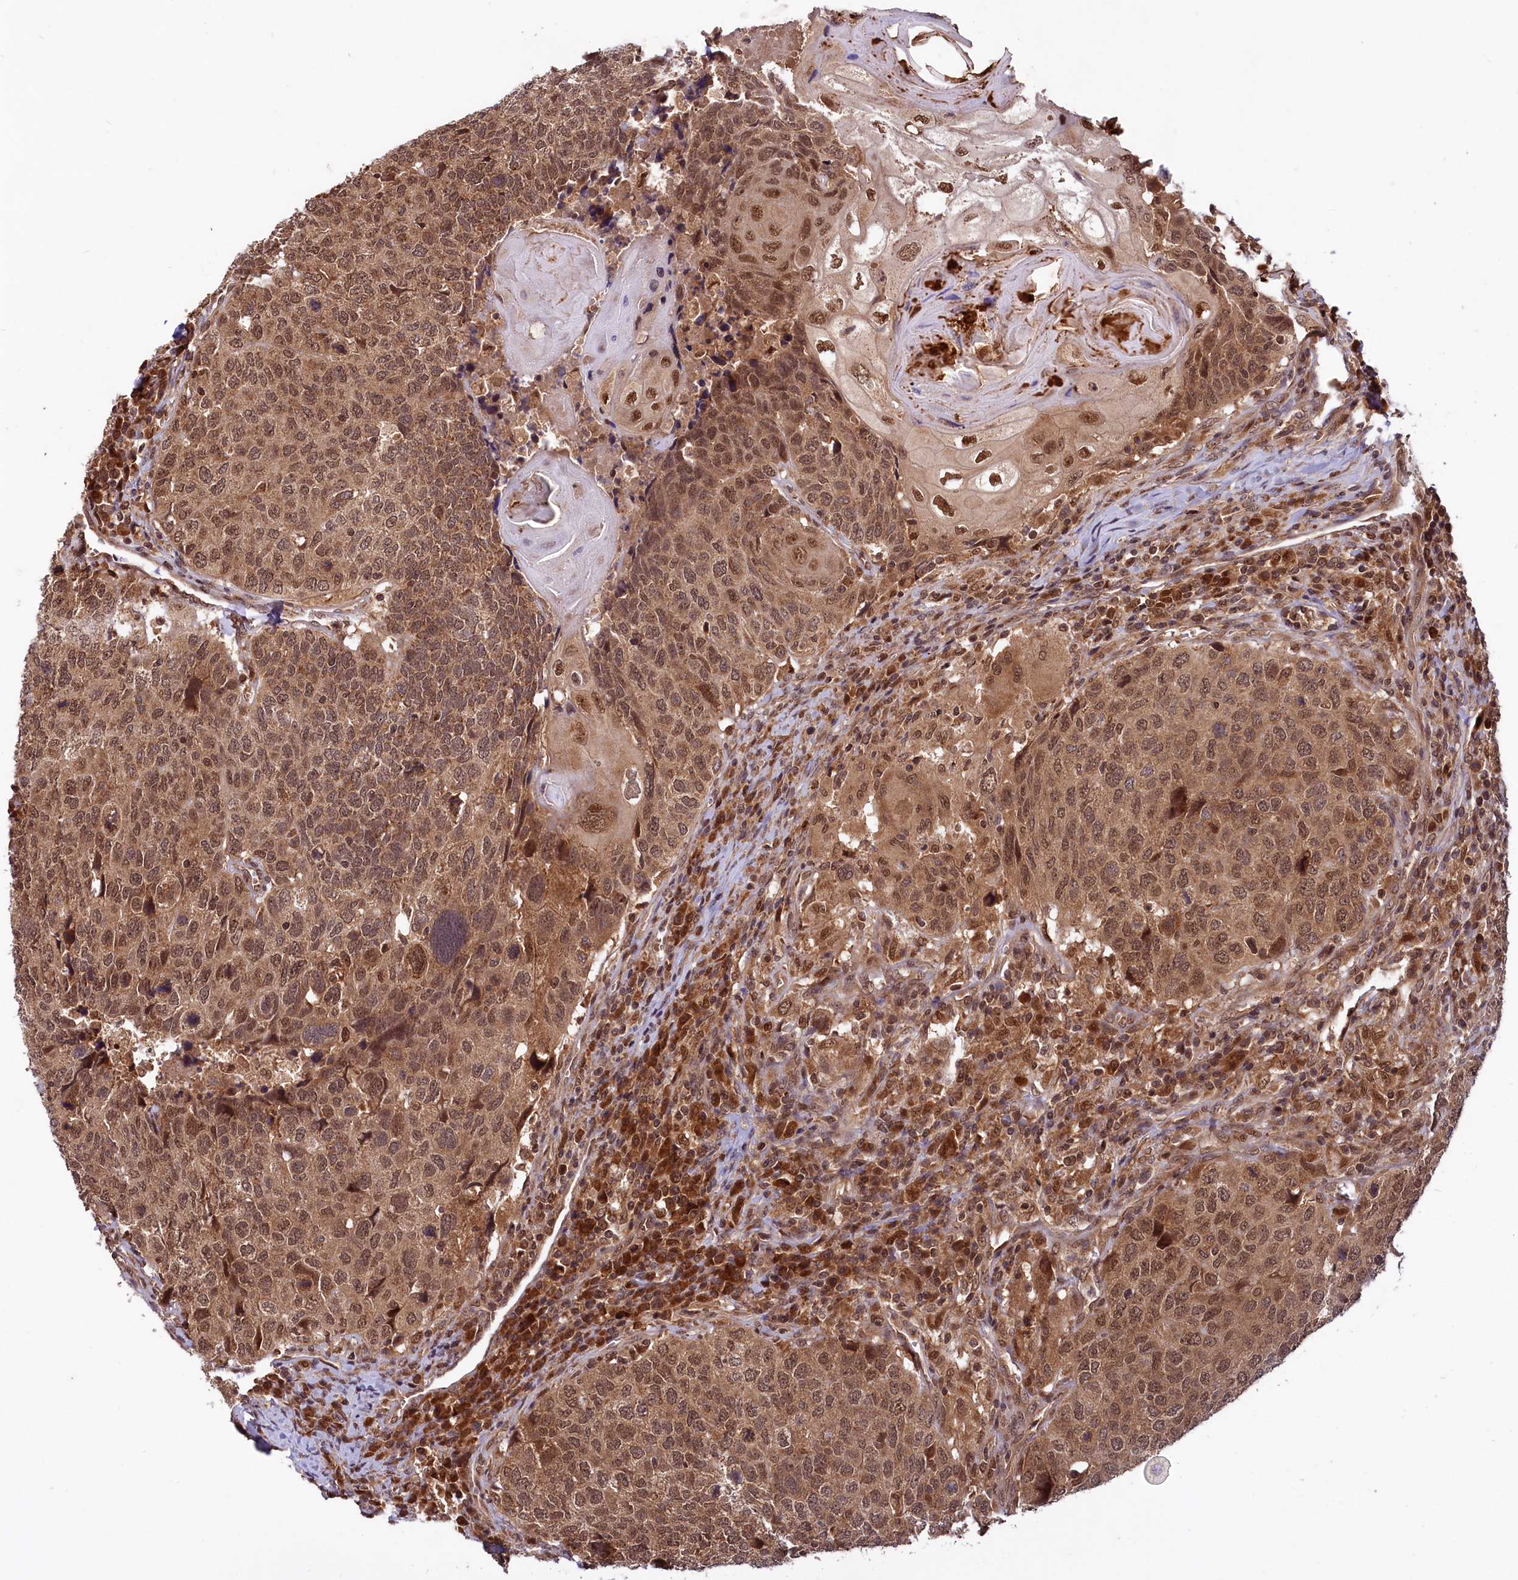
{"staining": {"intensity": "moderate", "quantity": ">75%", "location": "cytoplasmic/membranous,nuclear"}, "tissue": "head and neck cancer", "cell_type": "Tumor cells", "image_type": "cancer", "snomed": [{"axis": "morphology", "description": "Squamous cell carcinoma, NOS"}, {"axis": "topography", "description": "Head-Neck"}], "caption": "A brown stain shows moderate cytoplasmic/membranous and nuclear positivity of a protein in head and neck cancer (squamous cell carcinoma) tumor cells.", "gene": "UBE3A", "patient": {"sex": "male", "age": 66}}